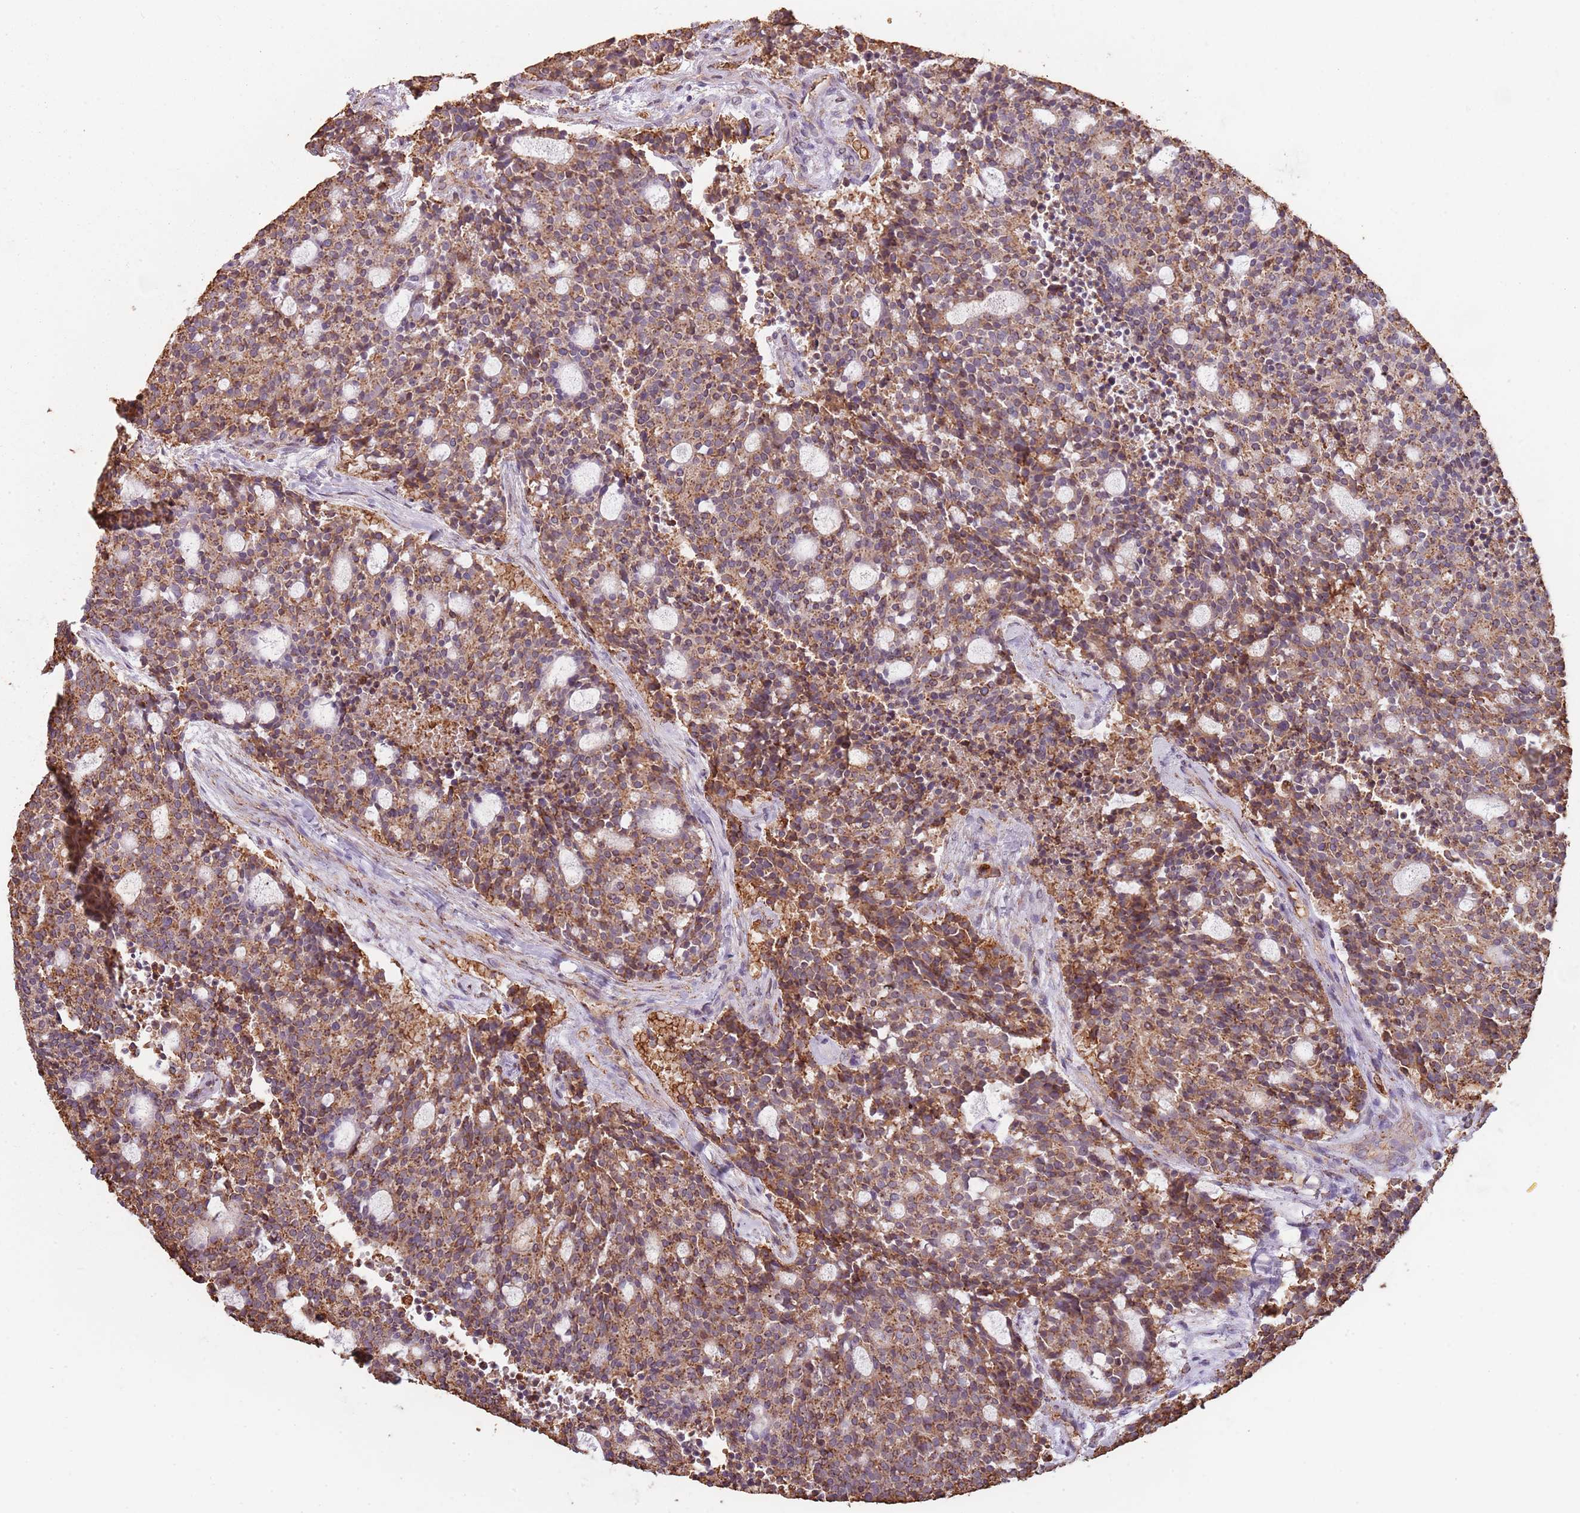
{"staining": {"intensity": "moderate", "quantity": ">75%", "location": "cytoplasmic/membranous"}, "tissue": "carcinoid", "cell_type": "Tumor cells", "image_type": "cancer", "snomed": [{"axis": "morphology", "description": "Carcinoid, malignant, NOS"}, {"axis": "topography", "description": "Pancreas"}], "caption": "DAB (3,3'-diaminobenzidine) immunohistochemical staining of carcinoid (malignant) demonstrates moderate cytoplasmic/membranous protein expression in approximately >75% of tumor cells.", "gene": "ATOSB", "patient": {"sex": "female", "age": 54}}